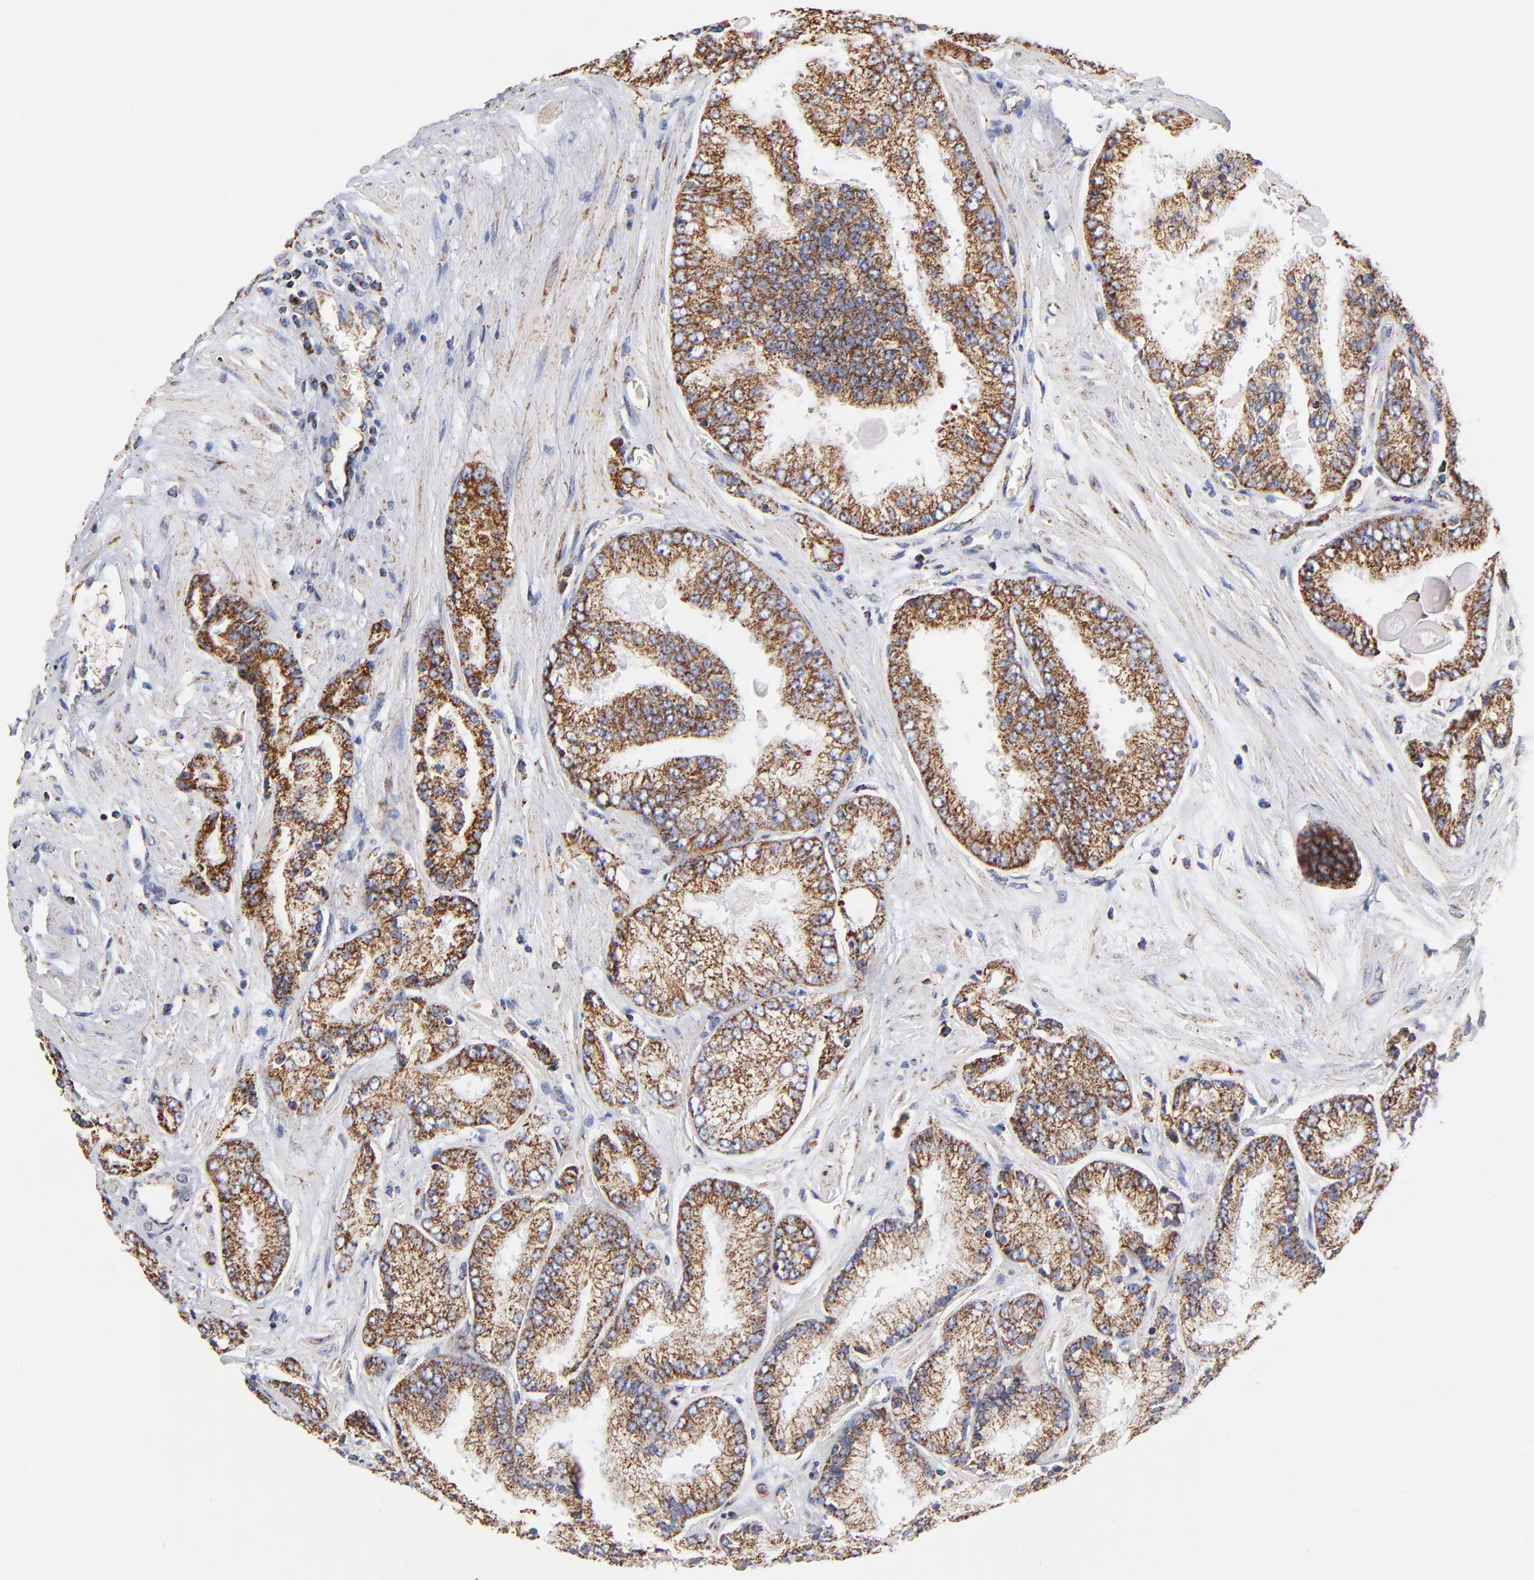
{"staining": {"intensity": "strong", "quantity": ">75%", "location": "cytoplasmic/membranous"}, "tissue": "prostate cancer", "cell_type": "Tumor cells", "image_type": "cancer", "snomed": [{"axis": "morphology", "description": "Adenocarcinoma, High grade"}, {"axis": "topography", "description": "Prostate"}], "caption": "Strong cytoplasmic/membranous positivity is present in about >75% of tumor cells in prostate cancer.", "gene": "PHB1", "patient": {"sex": "male", "age": 71}}